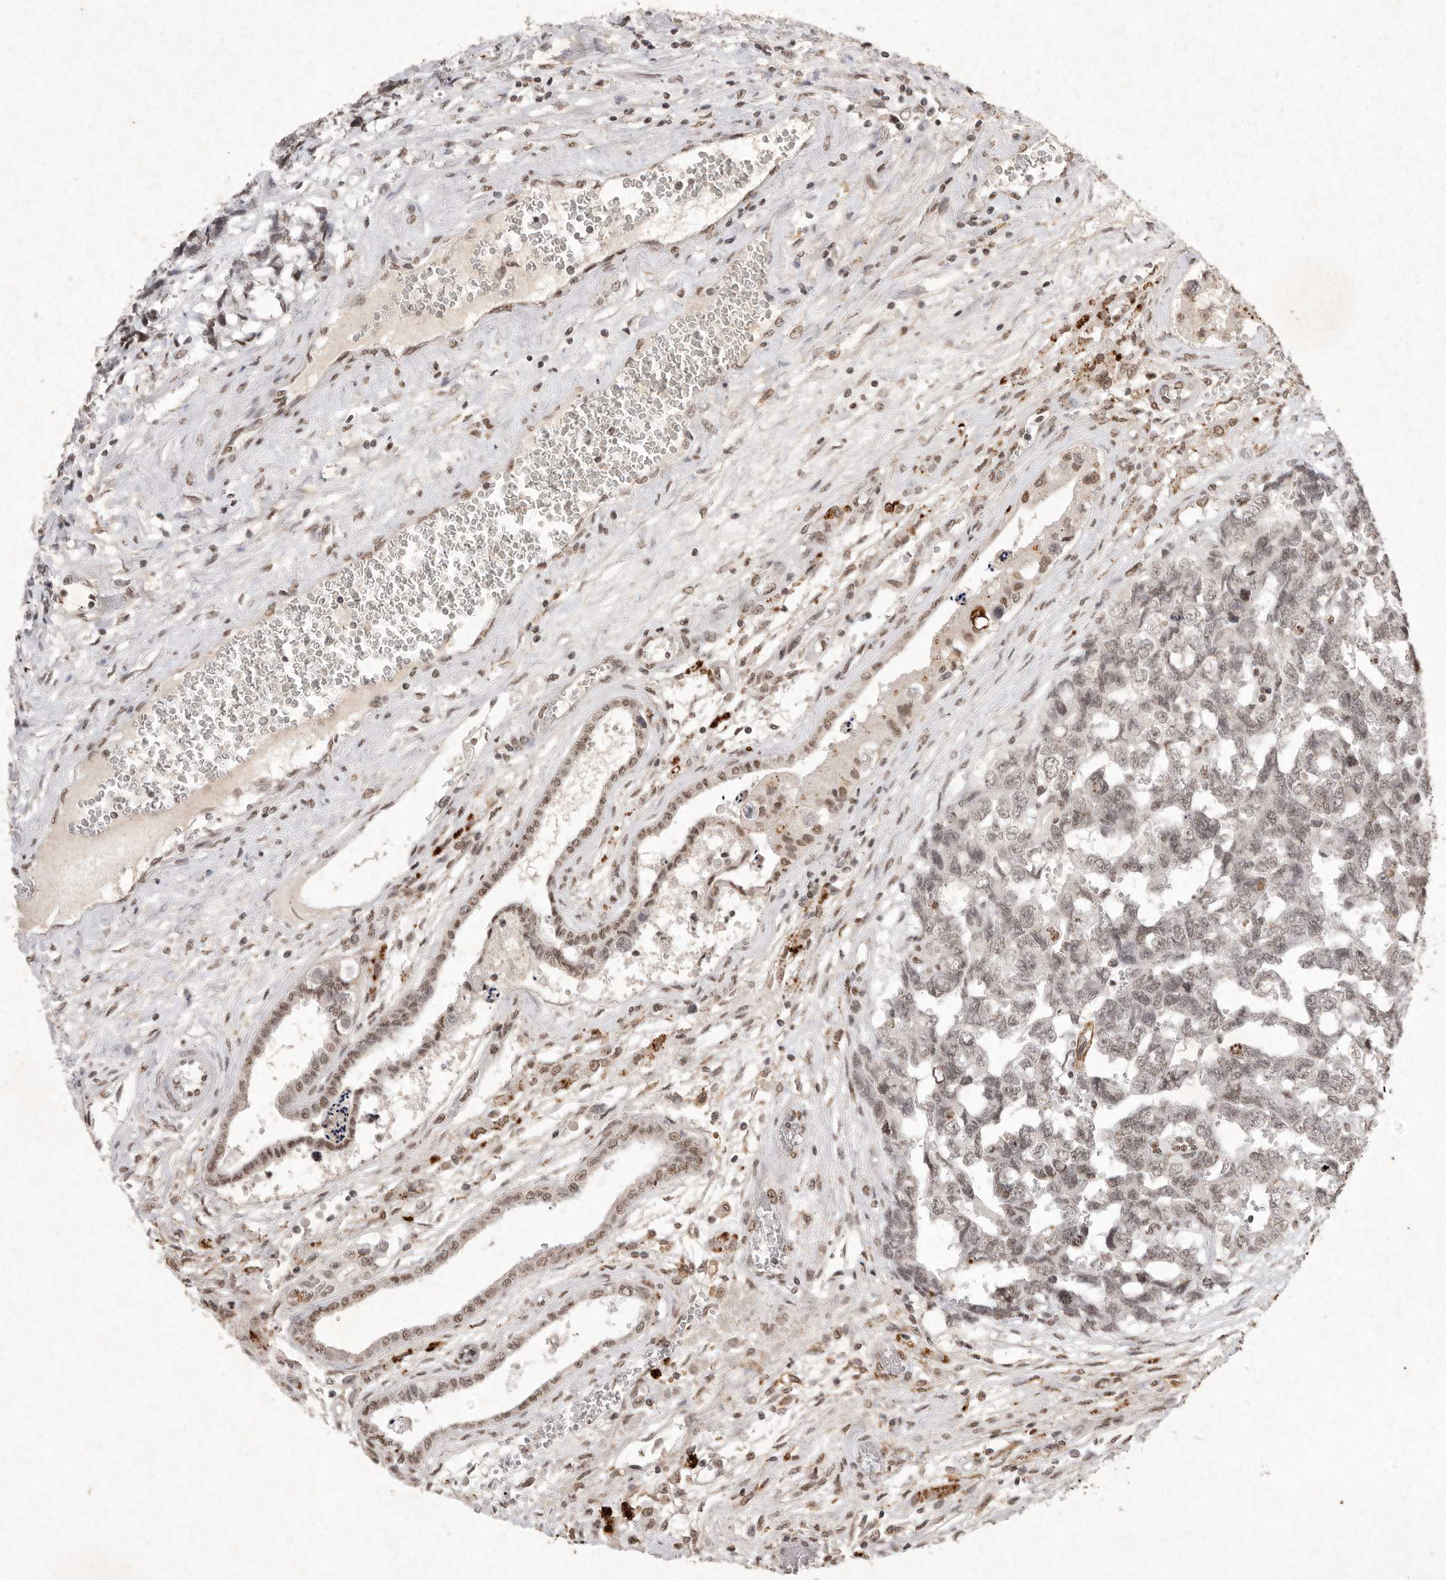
{"staining": {"intensity": "negative", "quantity": "none", "location": "none"}, "tissue": "testis cancer", "cell_type": "Tumor cells", "image_type": "cancer", "snomed": [{"axis": "morphology", "description": "Carcinoma, Embryonal, NOS"}, {"axis": "topography", "description": "Testis"}], "caption": "DAB immunohistochemical staining of testis cancer (embryonal carcinoma) exhibits no significant positivity in tumor cells. (DAB (3,3'-diaminobenzidine) immunohistochemistry visualized using brightfield microscopy, high magnification).", "gene": "NKX3-2", "patient": {"sex": "male", "age": 31}}